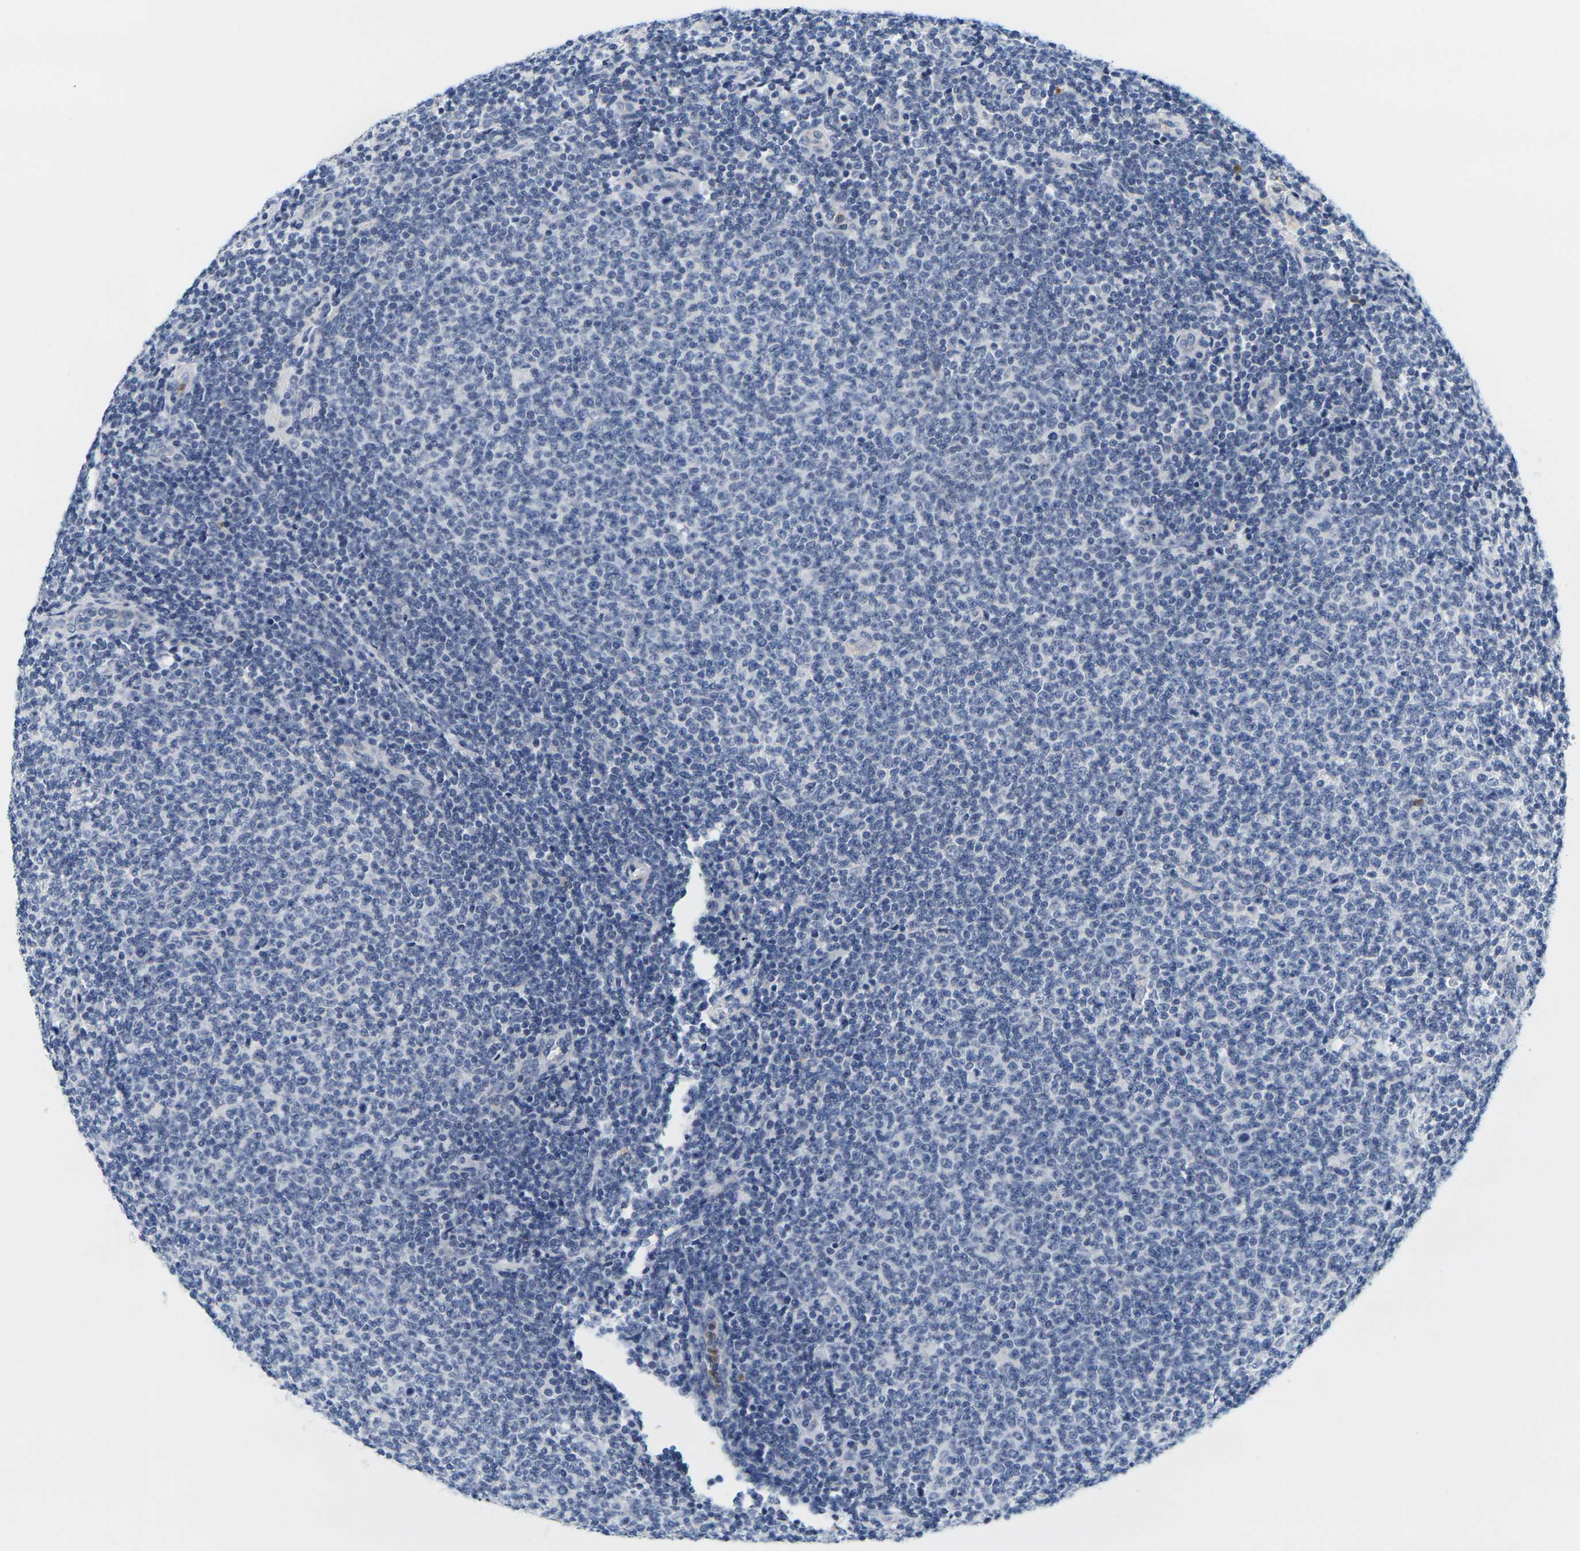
{"staining": {"intensity": "negative", "quantity": "none", "location": "none"}, "tissue": "lymphoma", "cell_type": "Tumor cells", "image_type": "cancer", "snomed": [{"axis": "morphology", "description": "Malignant lymphoma, non-Hodgkin's type, Low grade"}, {"axis": "topography", "description": "Lymph node"}], "caption": "An image of malignant lymphoma, non-Hodgkin's type (low-grade) stained for a protein demonstrates no brown staining in tumor cells.", "gene": "KLK5", "patient": {"sex": "male", "age": 66}}